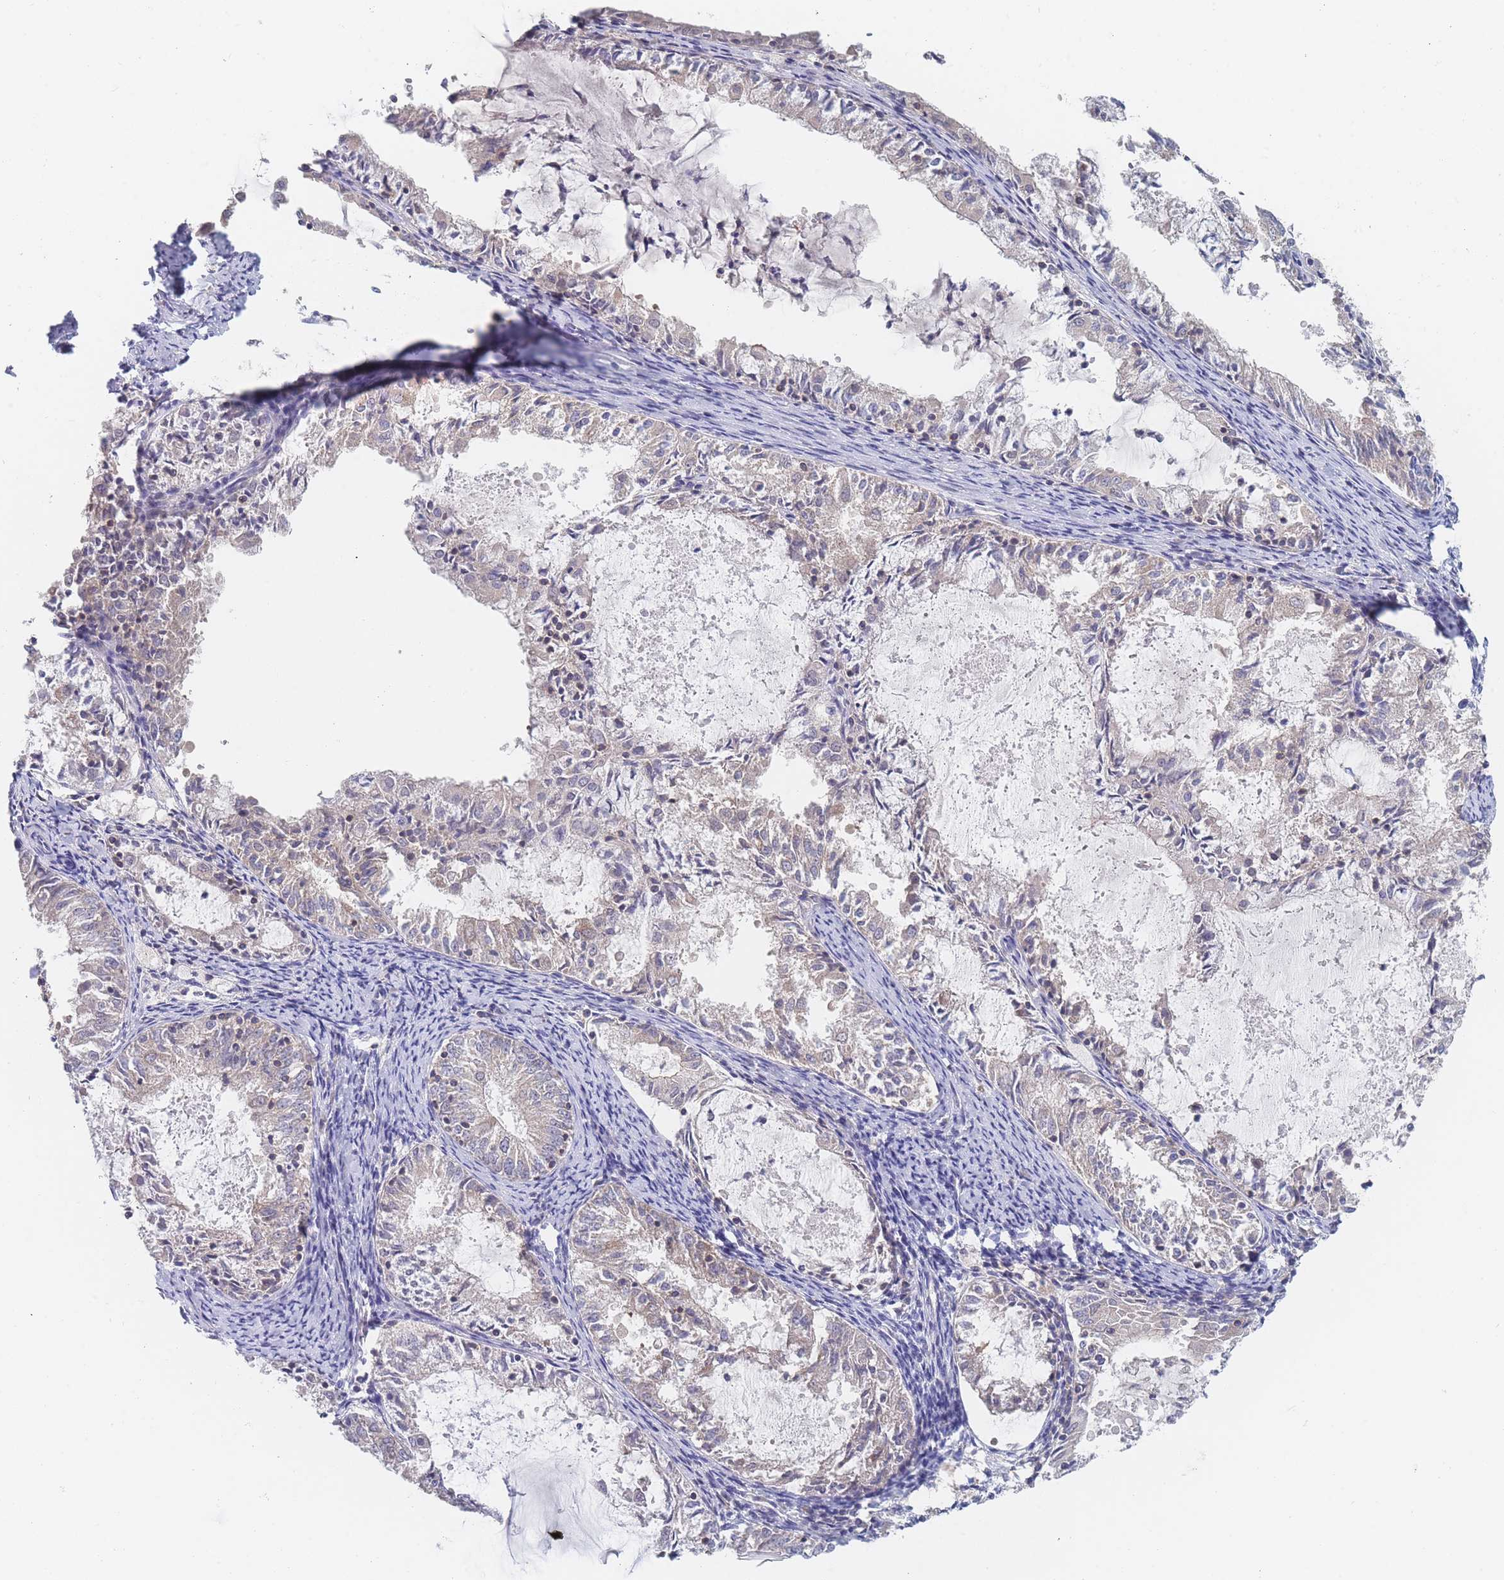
{"staining": {"intensity": "weak", "quantity": "<25%", "location": "cytoplasmic/membranous"}, "tissue": "endometrial cancer", "cell_type": "Tumor cells", "image_type": "cancer", "snomed": [{"axis": "morphology", "description": "Adenocarcinoma, NOS"}, {"axis": "topography", "description": "Endometrium"}], "caption": "Histopathology image shows no protein staining in tumor cells of adenocarcinoma (endometrial) tissue.", "gene": "PPP6C", "patient": {"sex": "female", "age": 57}}